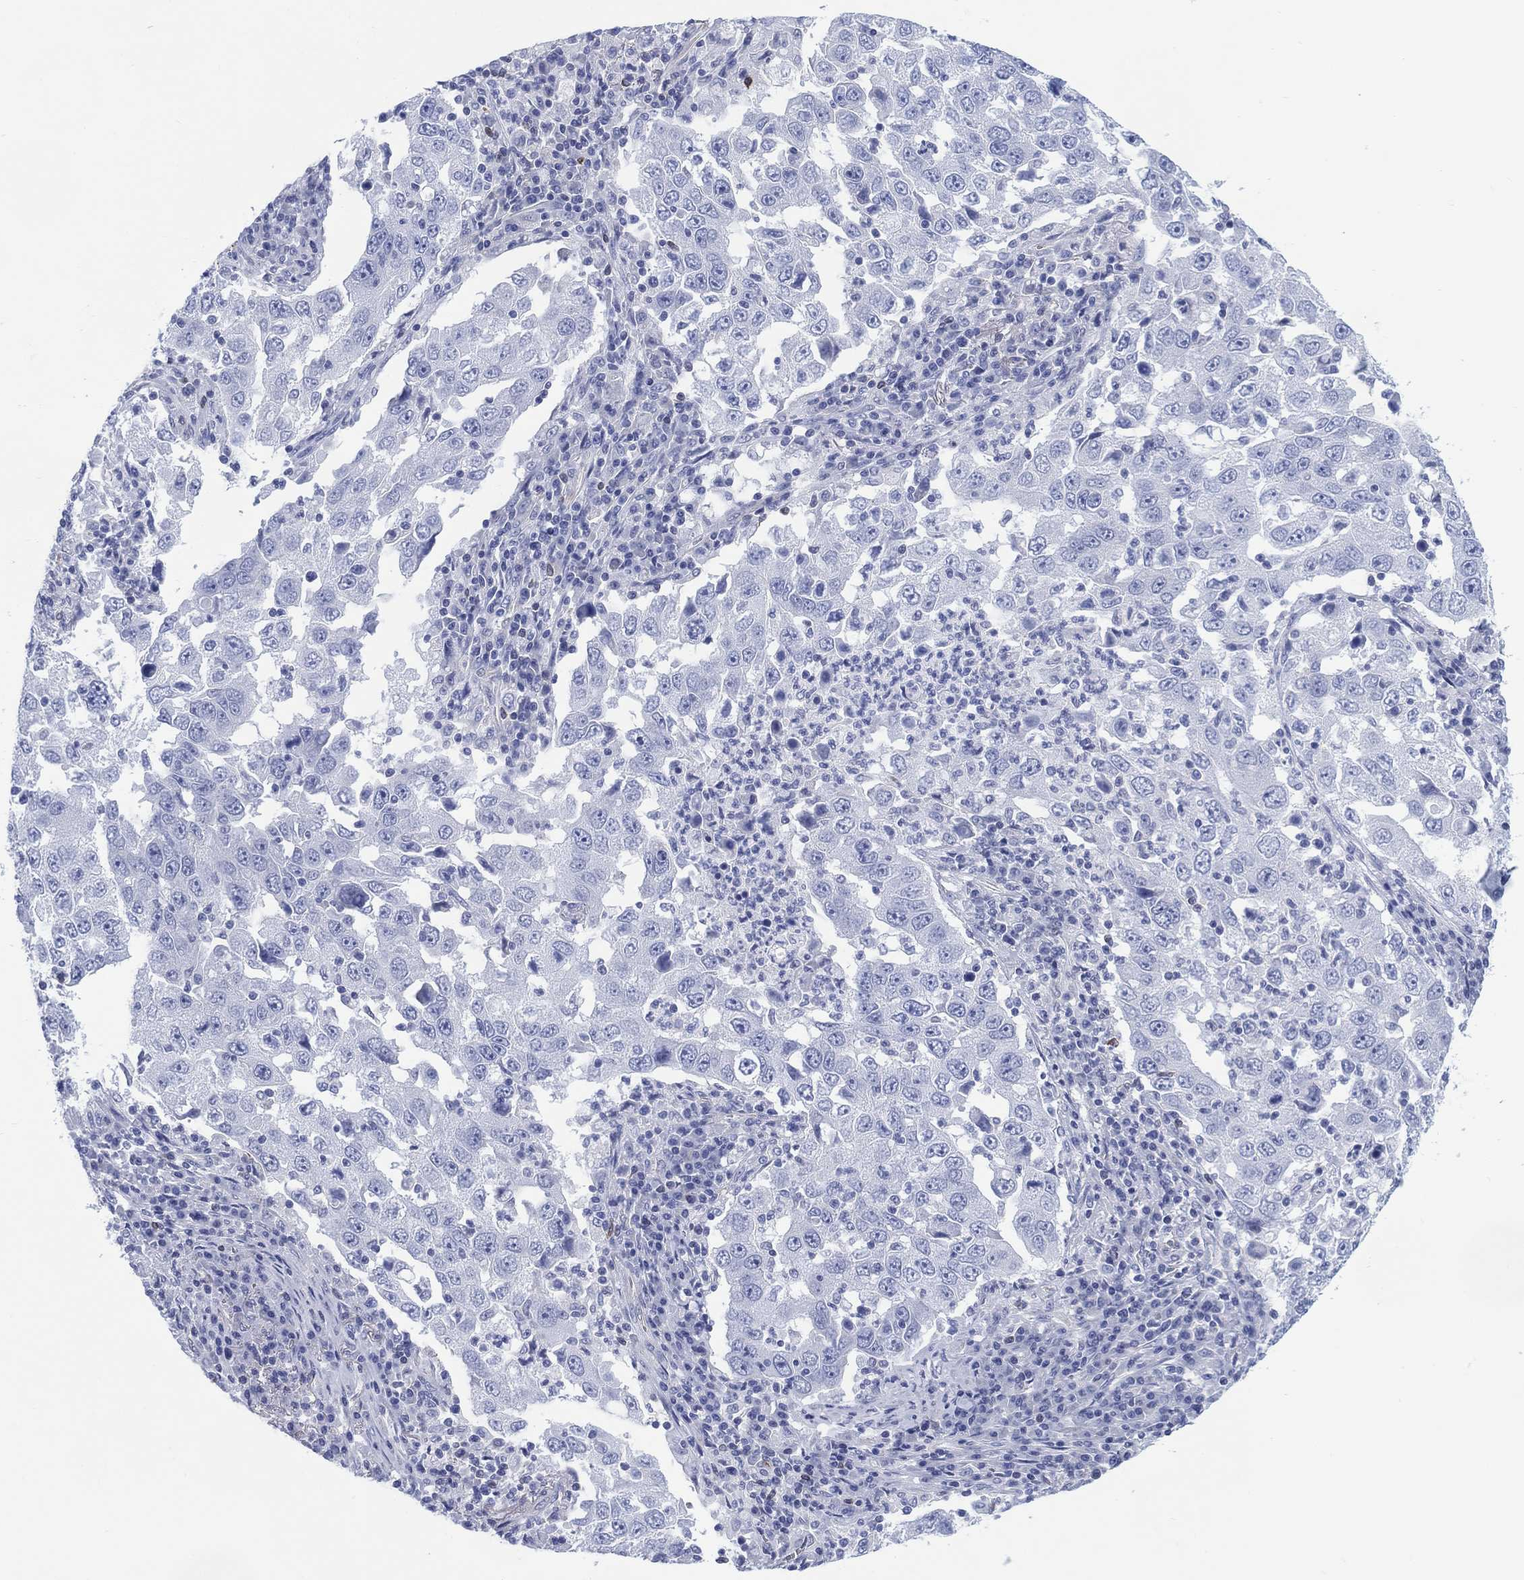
{"staining": {"intensity": "negative", "quantity": "none", "location": "none"}, "tissue": "lung cancer", "cell_type": "Tumor cells", "image_type": "cancer", "snomed": [{"axis": "morphology", "description": "Adenocarcinoma, NOS"}, {"axis": "topography", "description": "Lung"}], "caption": "An immunohistochemistry (IHC) image of lung adenocarcinoma is shown. There is no staining in tumor cells of lung adenocarcinoma.", "gene": "DDI1", "patient": {"sex": "male", "age": 73}}